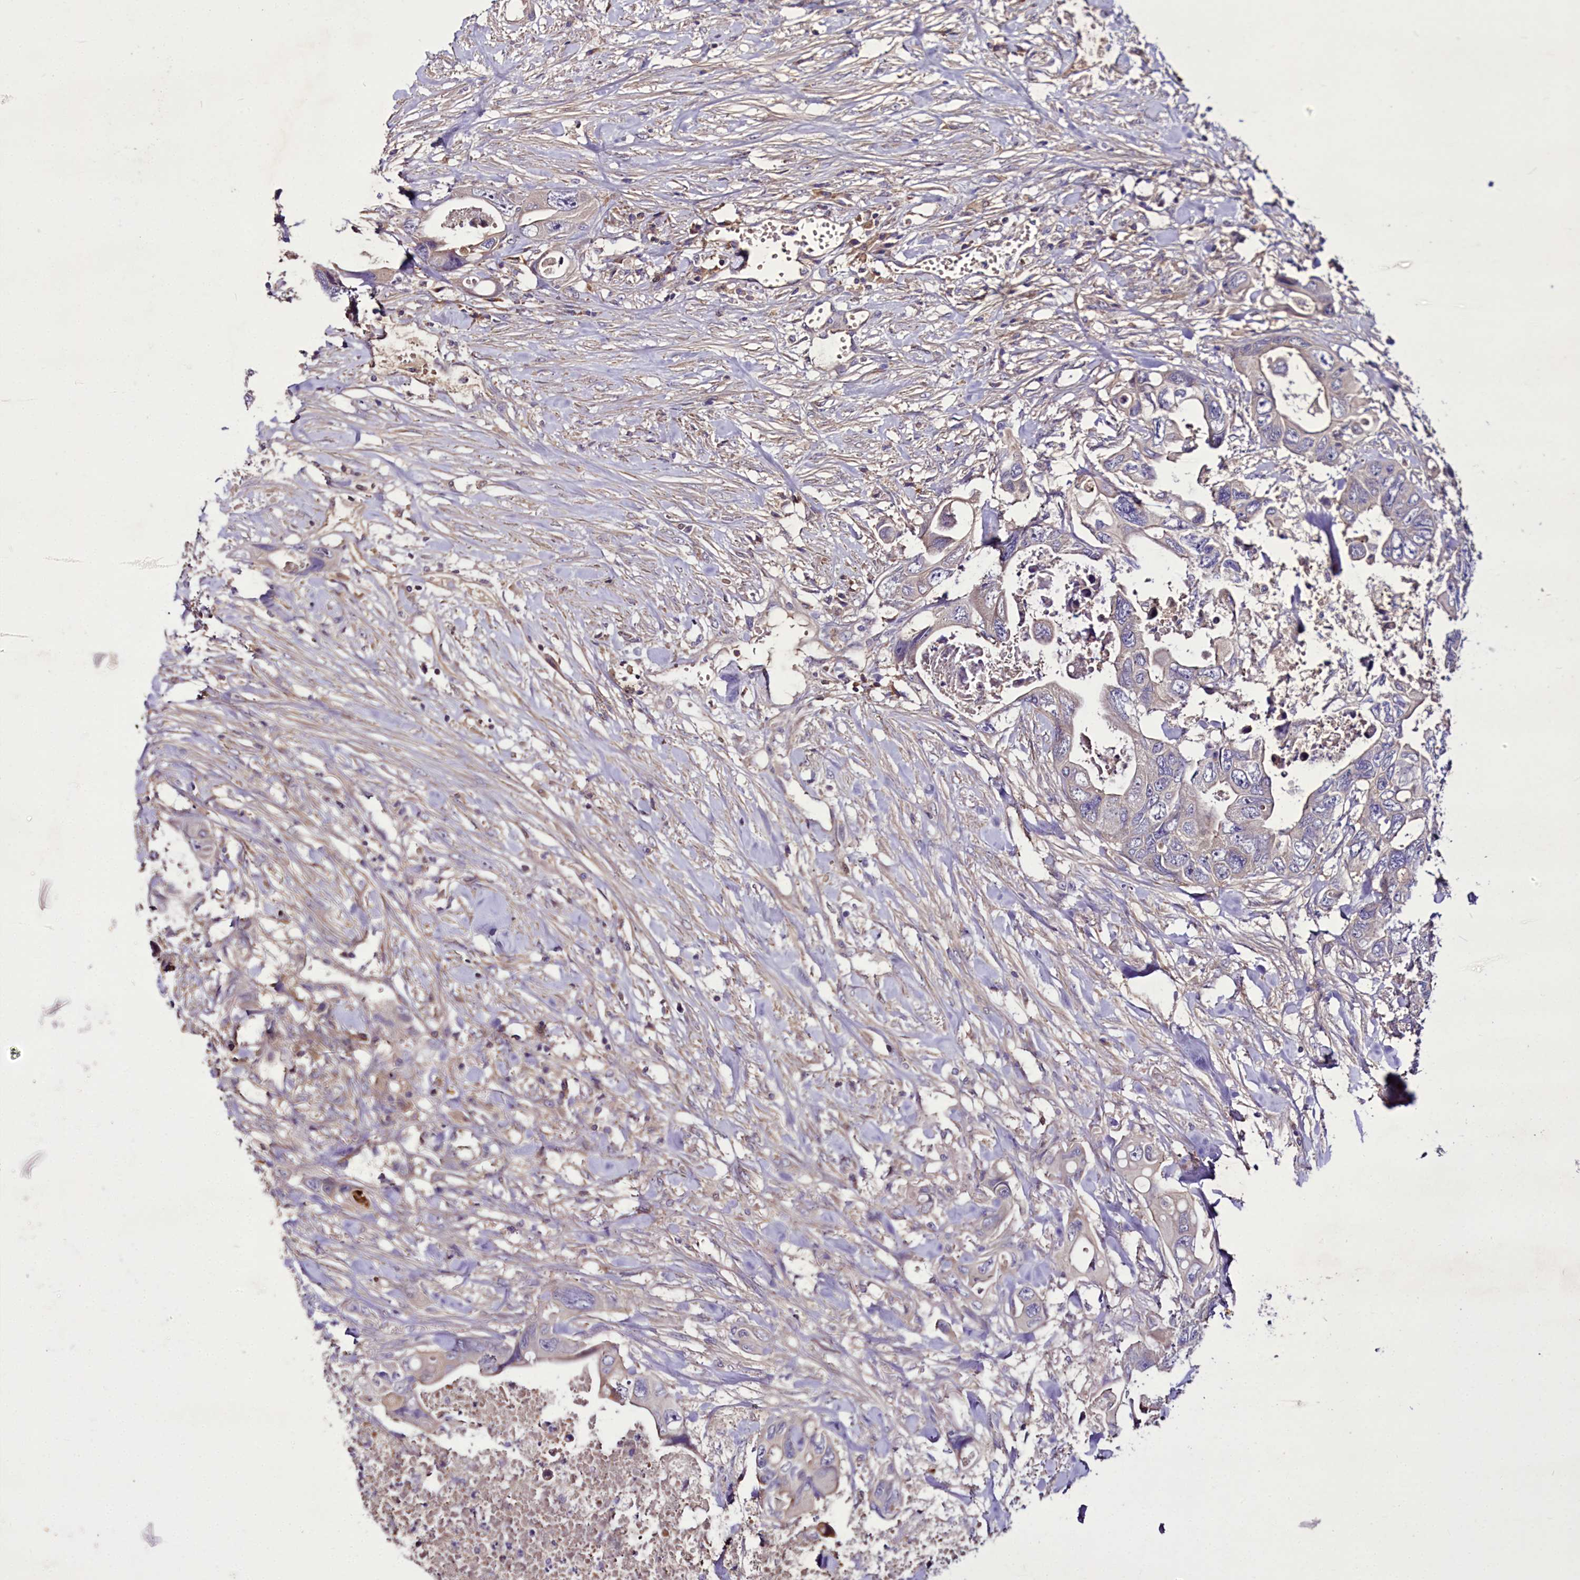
{"staining": {"intensity": "negative", "quantity": "none", "location": "none"}, "tissue": "colorectal cancer", "cell_type": "Tumor cells", "image_type": "cancer", "snomed": [{"axis": "morphology", "description": "Adenocarcinoma, NOS"}, {"axis": "topography", "description": "Rectum"}], "caption": "Tumor cells show no significant protein expression in colorectal cancer (adenocarcinoma). (DAB IHC visualized using brightfield microscopy, high magnification).", "gene": "PPP1R32", "patient": {"sex": "male", "age": 57}}